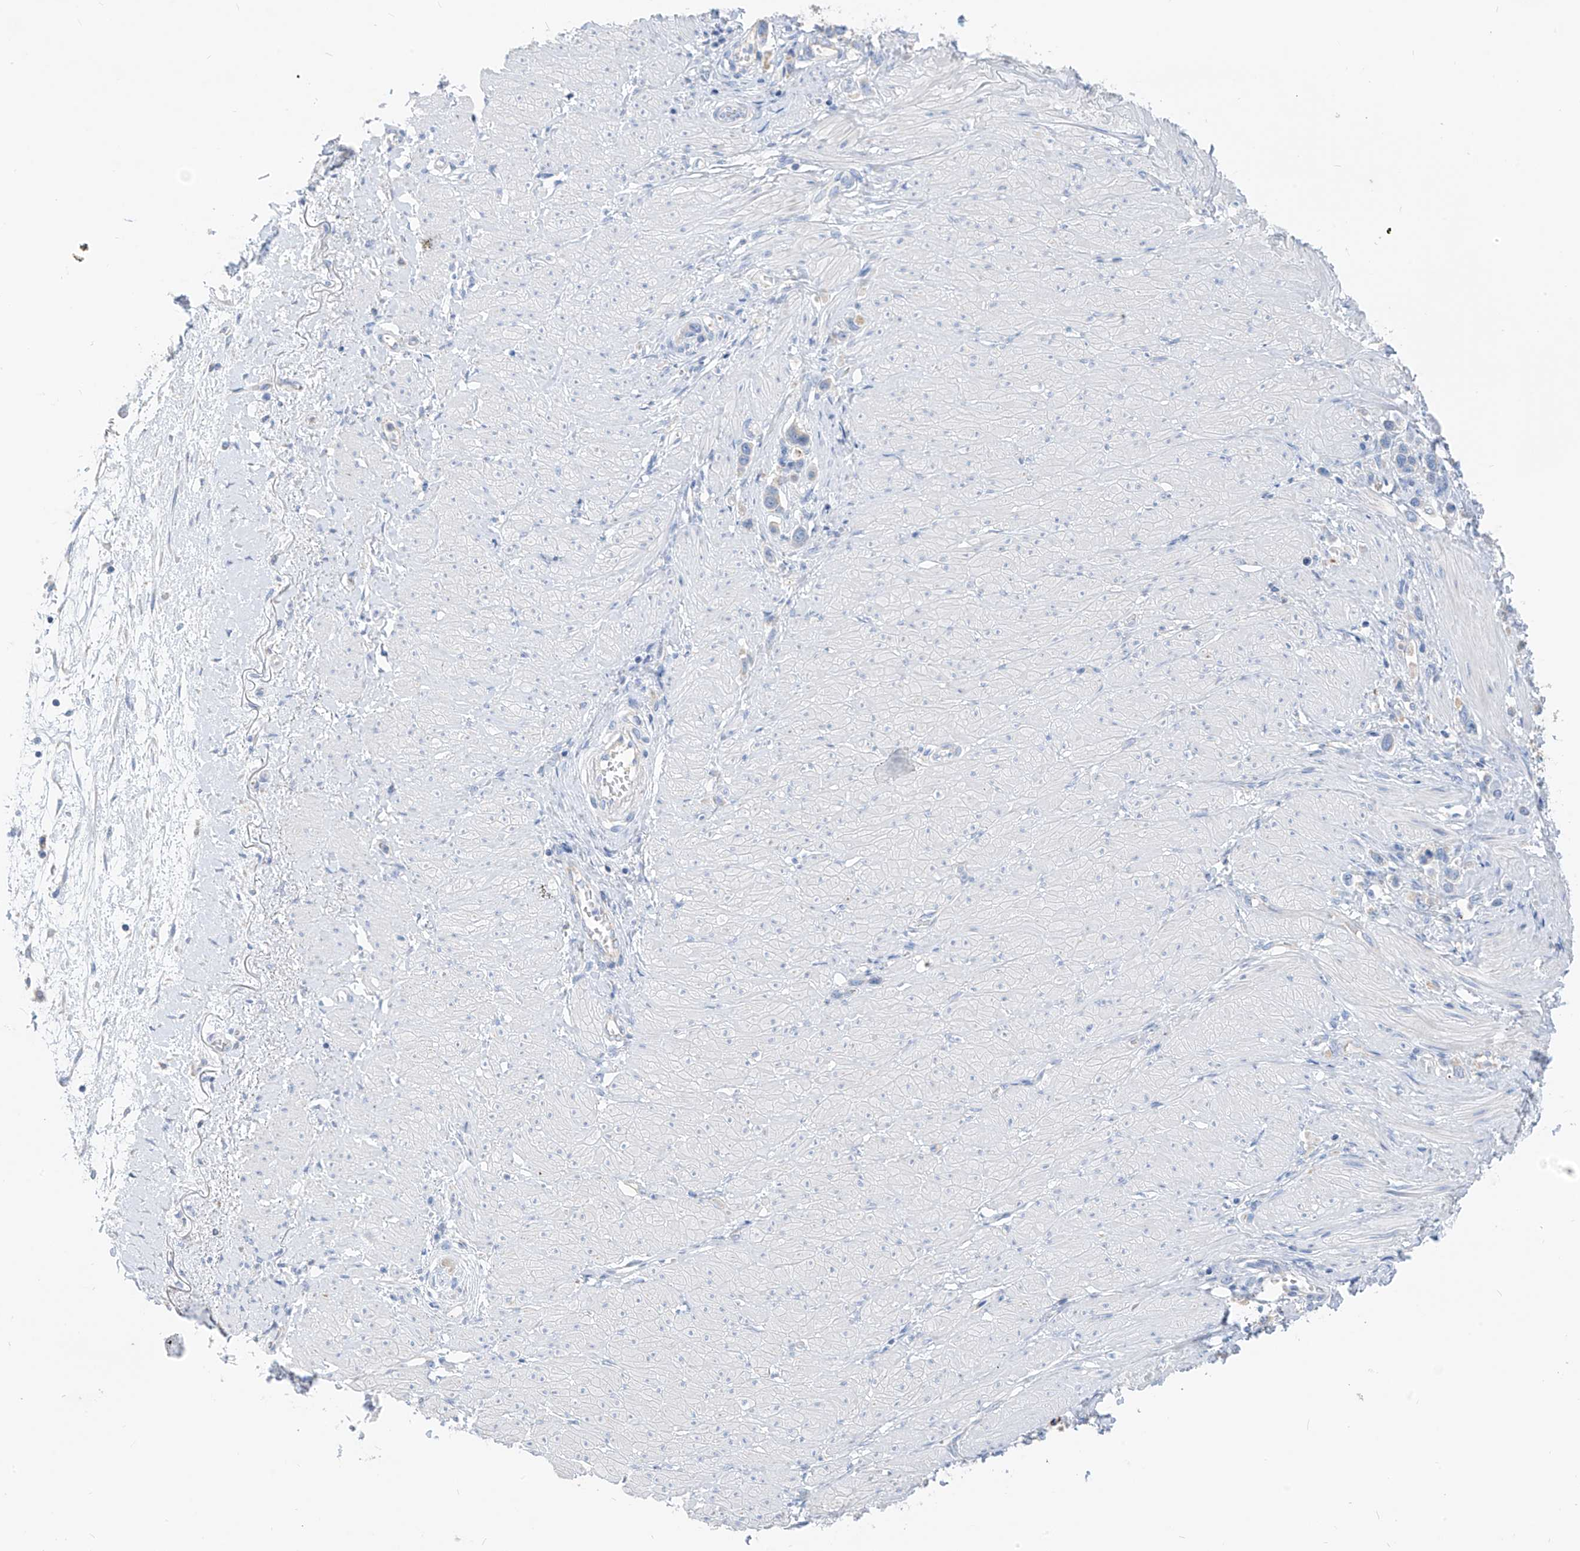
{"staining": {"intensity": "negative", "quantity": "none", "location": "none"}, "tissue": "stomach cancer", "cell_type": "Tumor cells", "image_type": "cancer", "snomed": [{"axis": "morphology", "description": "Adenocarcinoma, NOS"}, {"axis": "topography", "description": "Stomach"}], "caption": "Immunohistochemical staining of stomach cancer (adenocarcinoma) exhibits no significant expression in tumor cells. (Immunohistochemistry (ihc), brightfield microscopy, high magnification).", "gene": "ZNF404", "patient": {"sex": "female", "age": 65}}